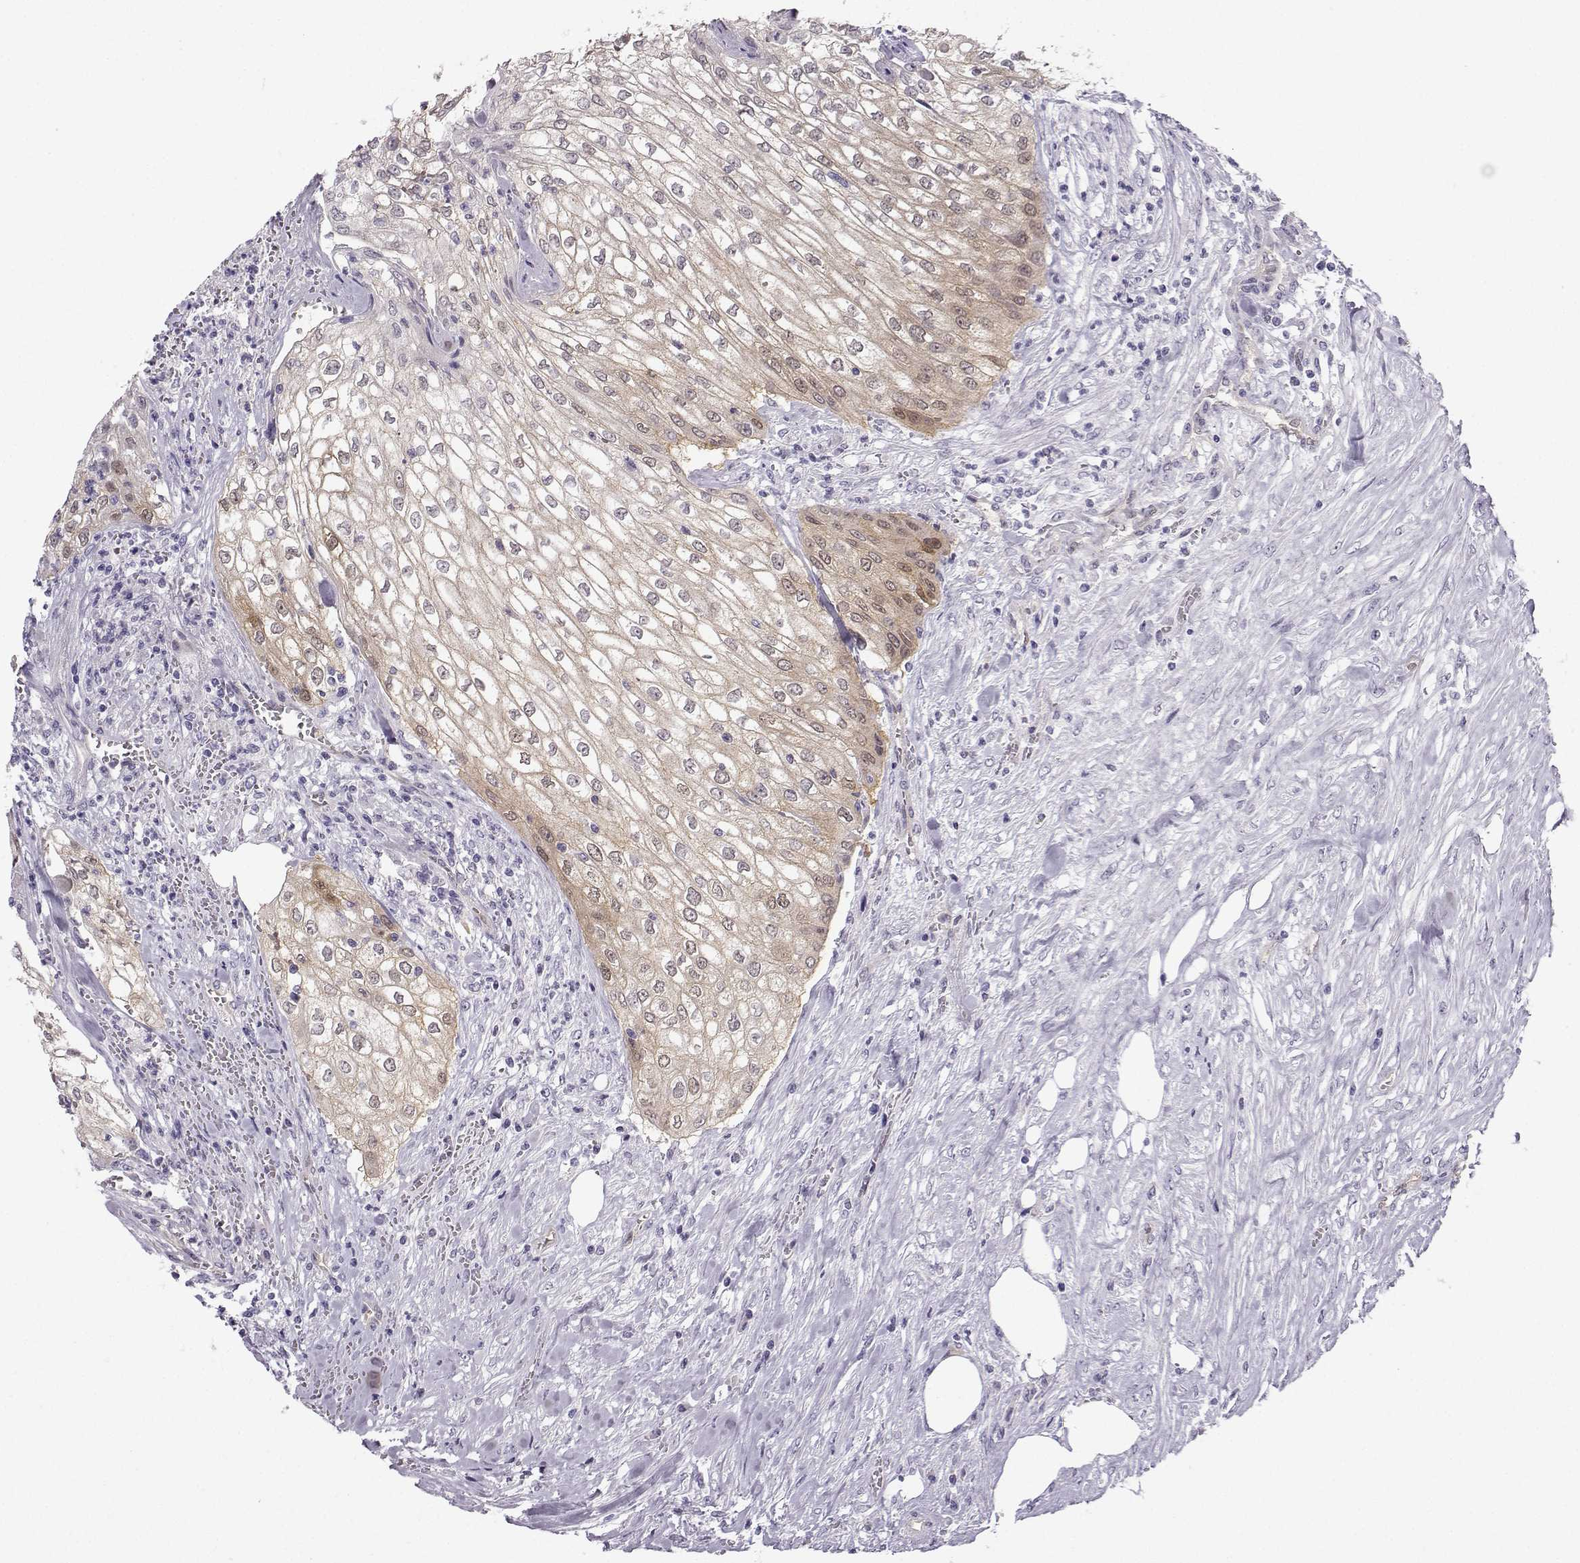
{"staining": {"intensity": "moderate", "quantity": "<25%", "location": "cytoplasmic/membranous"}, "tissue": "urothelial cancer", "cell_type": "Tumor cells", "image_type": "cancer", "snomed": [{"axis": "morphology", "description": "Urothelial carcinoma, High grade"}, {"axis": "topography", "description": "Urinary bladder"}], "caption": "A micrograph of human high-grade urothelial carcinoma stained for a protein exhibits moderate cytoplasmic/membranous brown staining in tumor cells. (brown staining indicates protein expression, while blue staining denotes nuclei).", "gene": "NQO1", "patient": {"sex": "male", "age": 62}}